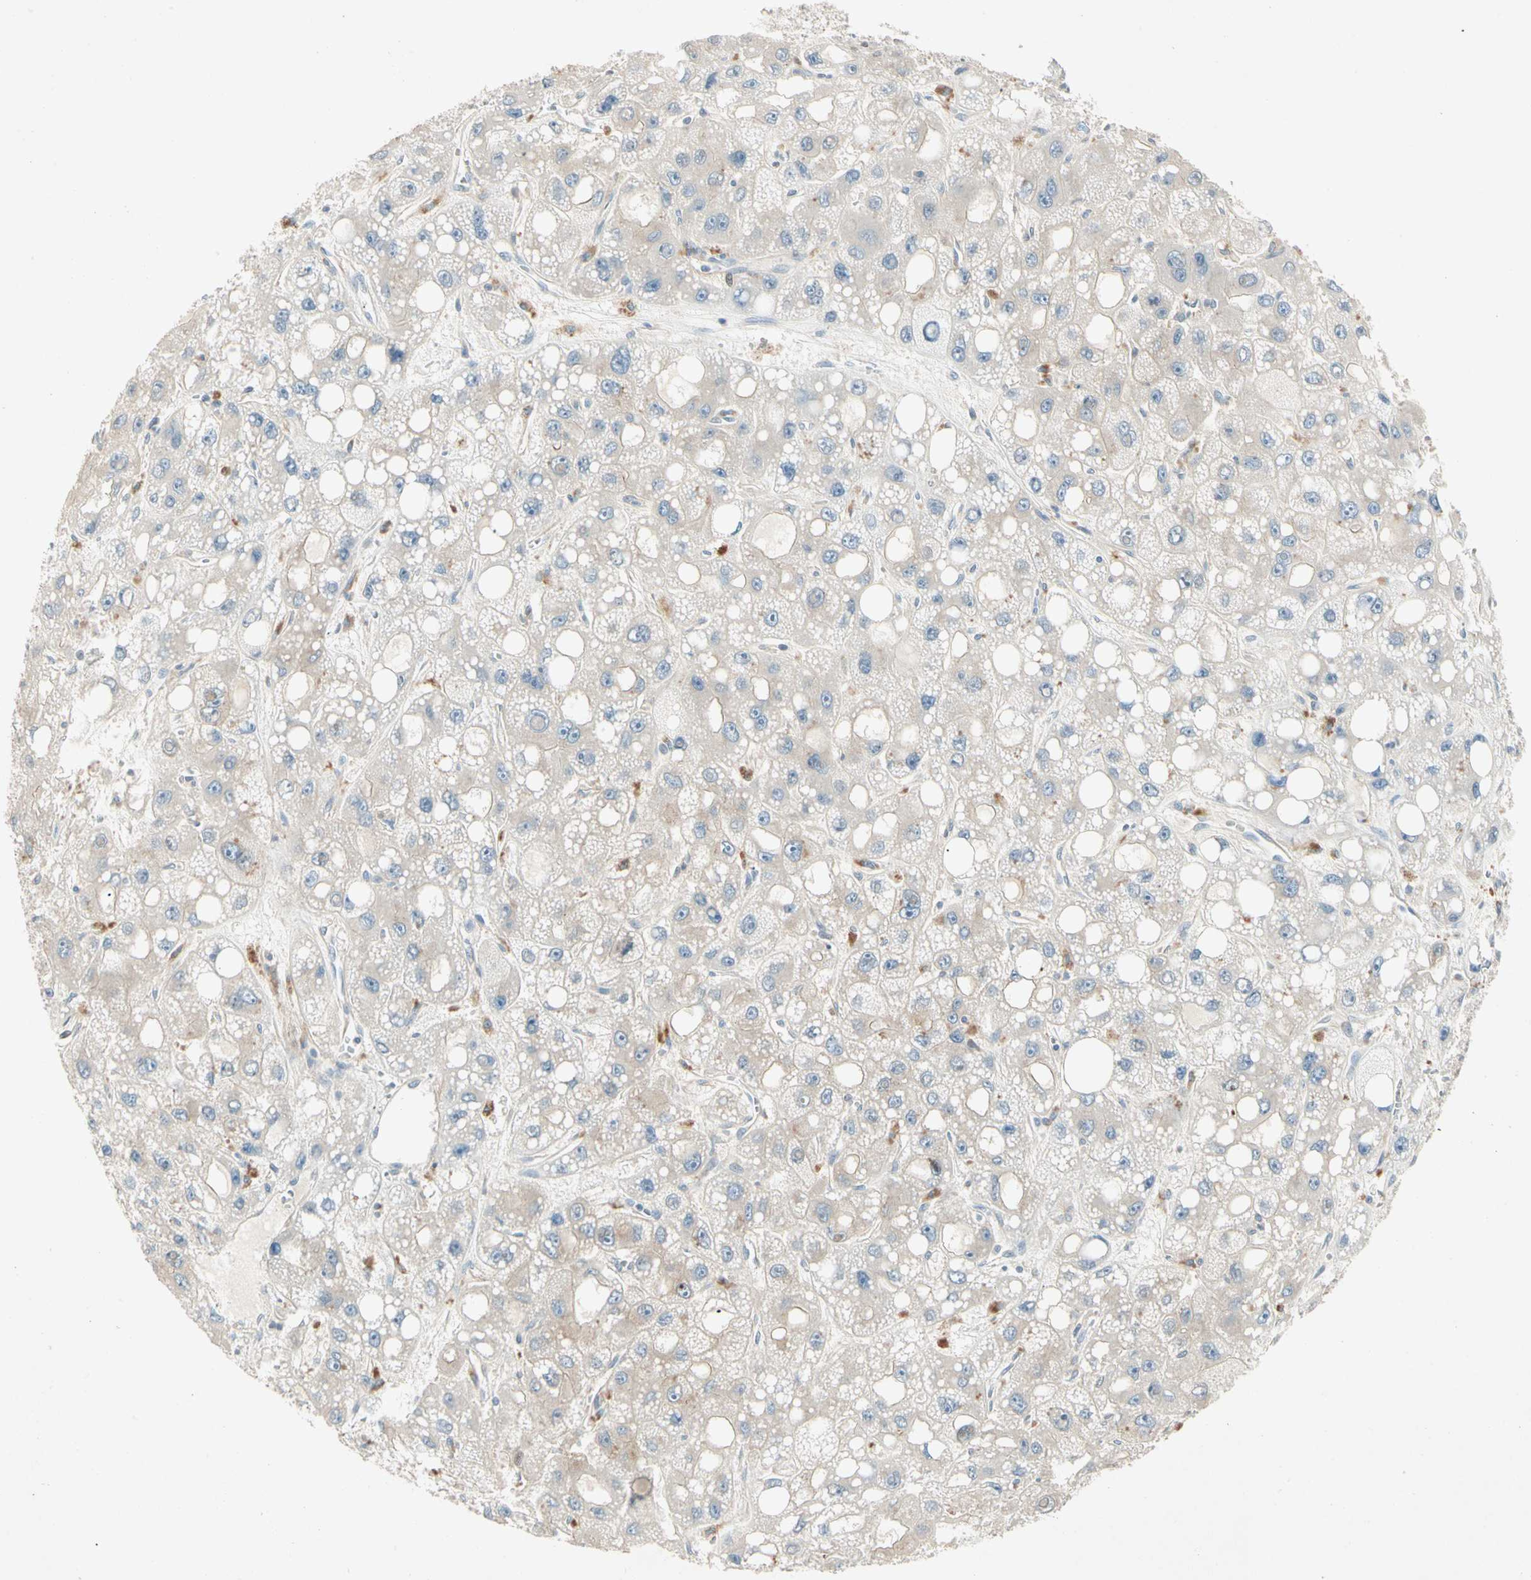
{"staining": {"intensity": "weak", "quantity": "<25%", "location": "cytoplasmic/membranous"}, "tissue": "liver cancer", "cell_type": "Tumor cells", "image_type": "cancer", "snomed": [{"axis": "morphology", "description": "Carcinoma, Hepatocellular, NOS"}, {"axis": "topography", "description": "Liver"}], "caption": "Protein analysis of liver hepatocellular carcinoma reveals no significant staining in tumor cells.", "gene": "IL1R1", "patient": {"sex": "male", "age": 55}}